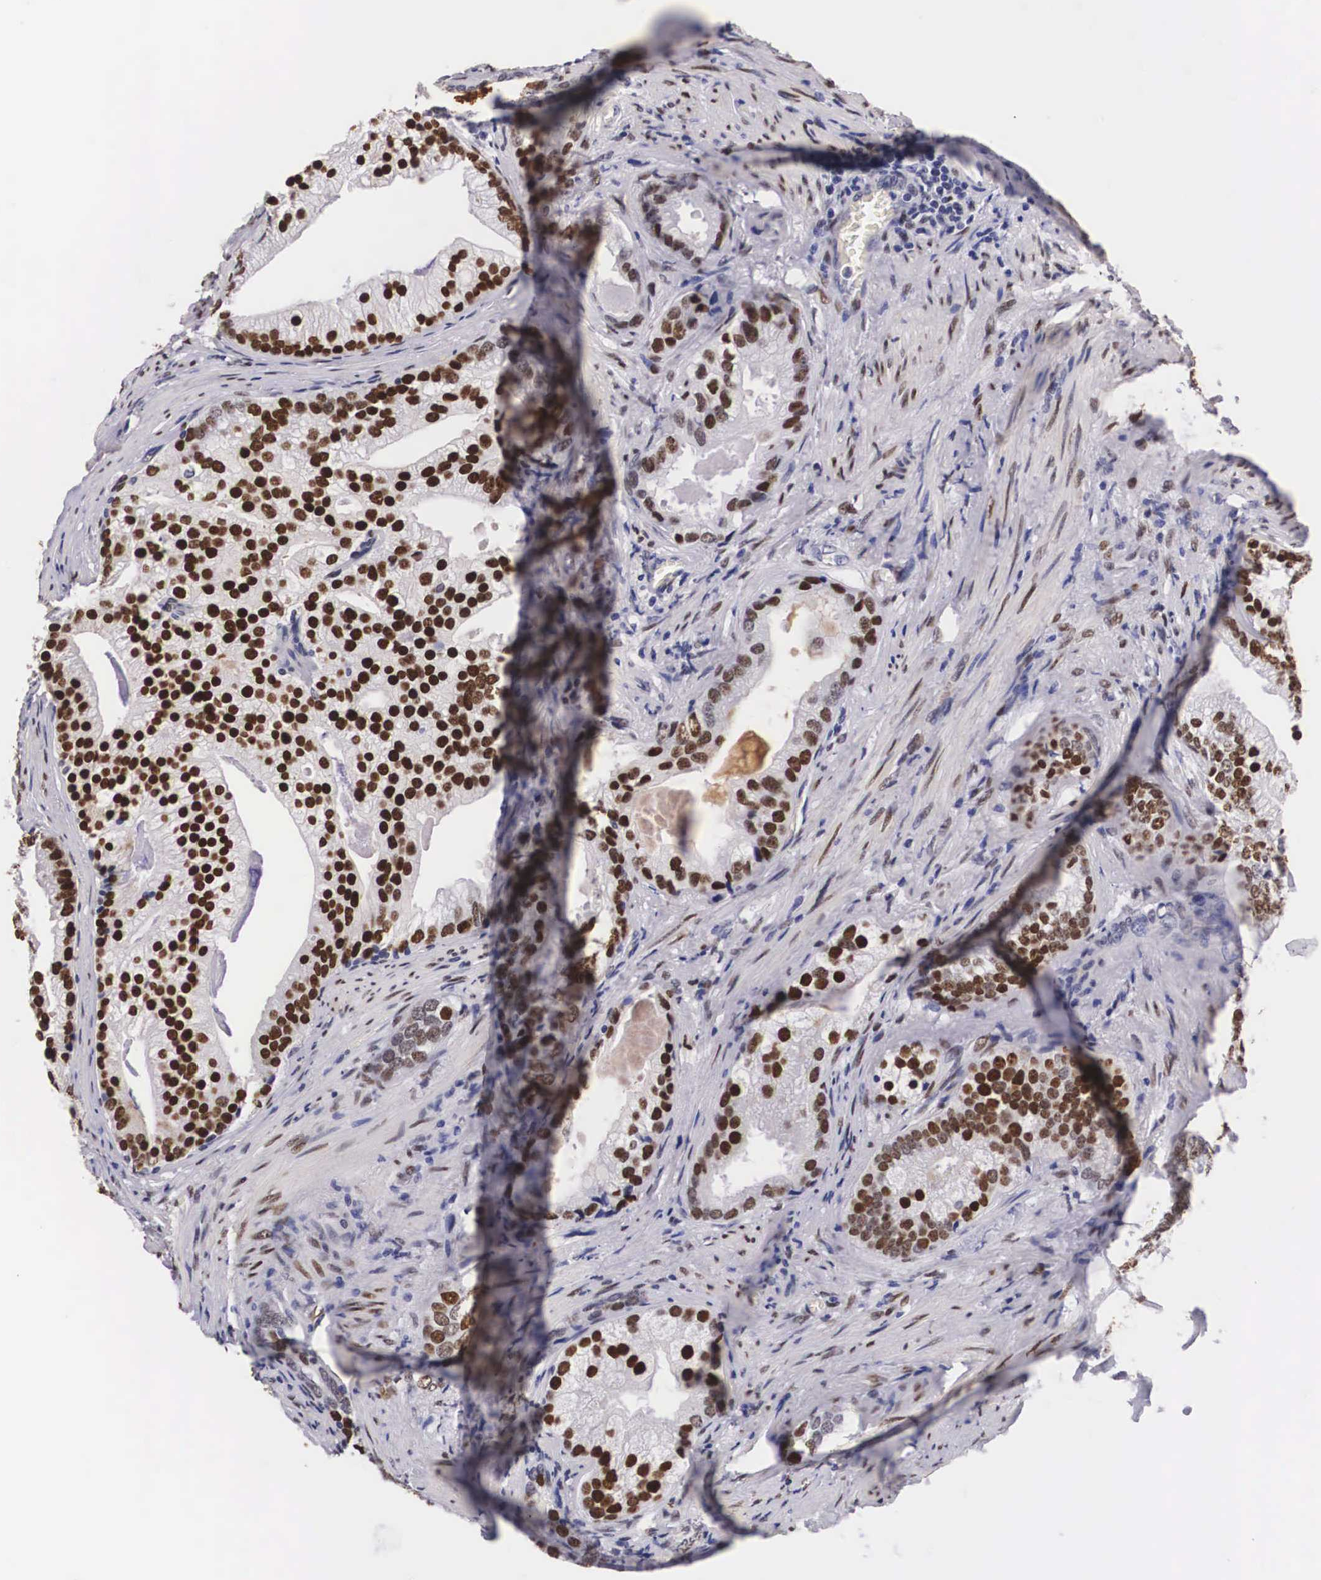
{"staining": {"intensity": "strong", "quantity": ">75%", "location": "nuclear"}, "tissue": "prostate cancer", "cell_type": "Tumor cells", "image_type": "cancer", "snomed": [{"axis": "morphology", "description": "Adenocarcinoma, Low grade"}, {"axis": "topography", "description": "Prostate"}], "caption": "An IHC micrograph of tumor tissue is shown. Protein staining in brown highlights strong nuclear positivity in prostate cancer (low-grade adenocarcinoma) within tumor cells.", "gene": "KHDRBS3", "patient": {"sex": "male", "age": 71}}